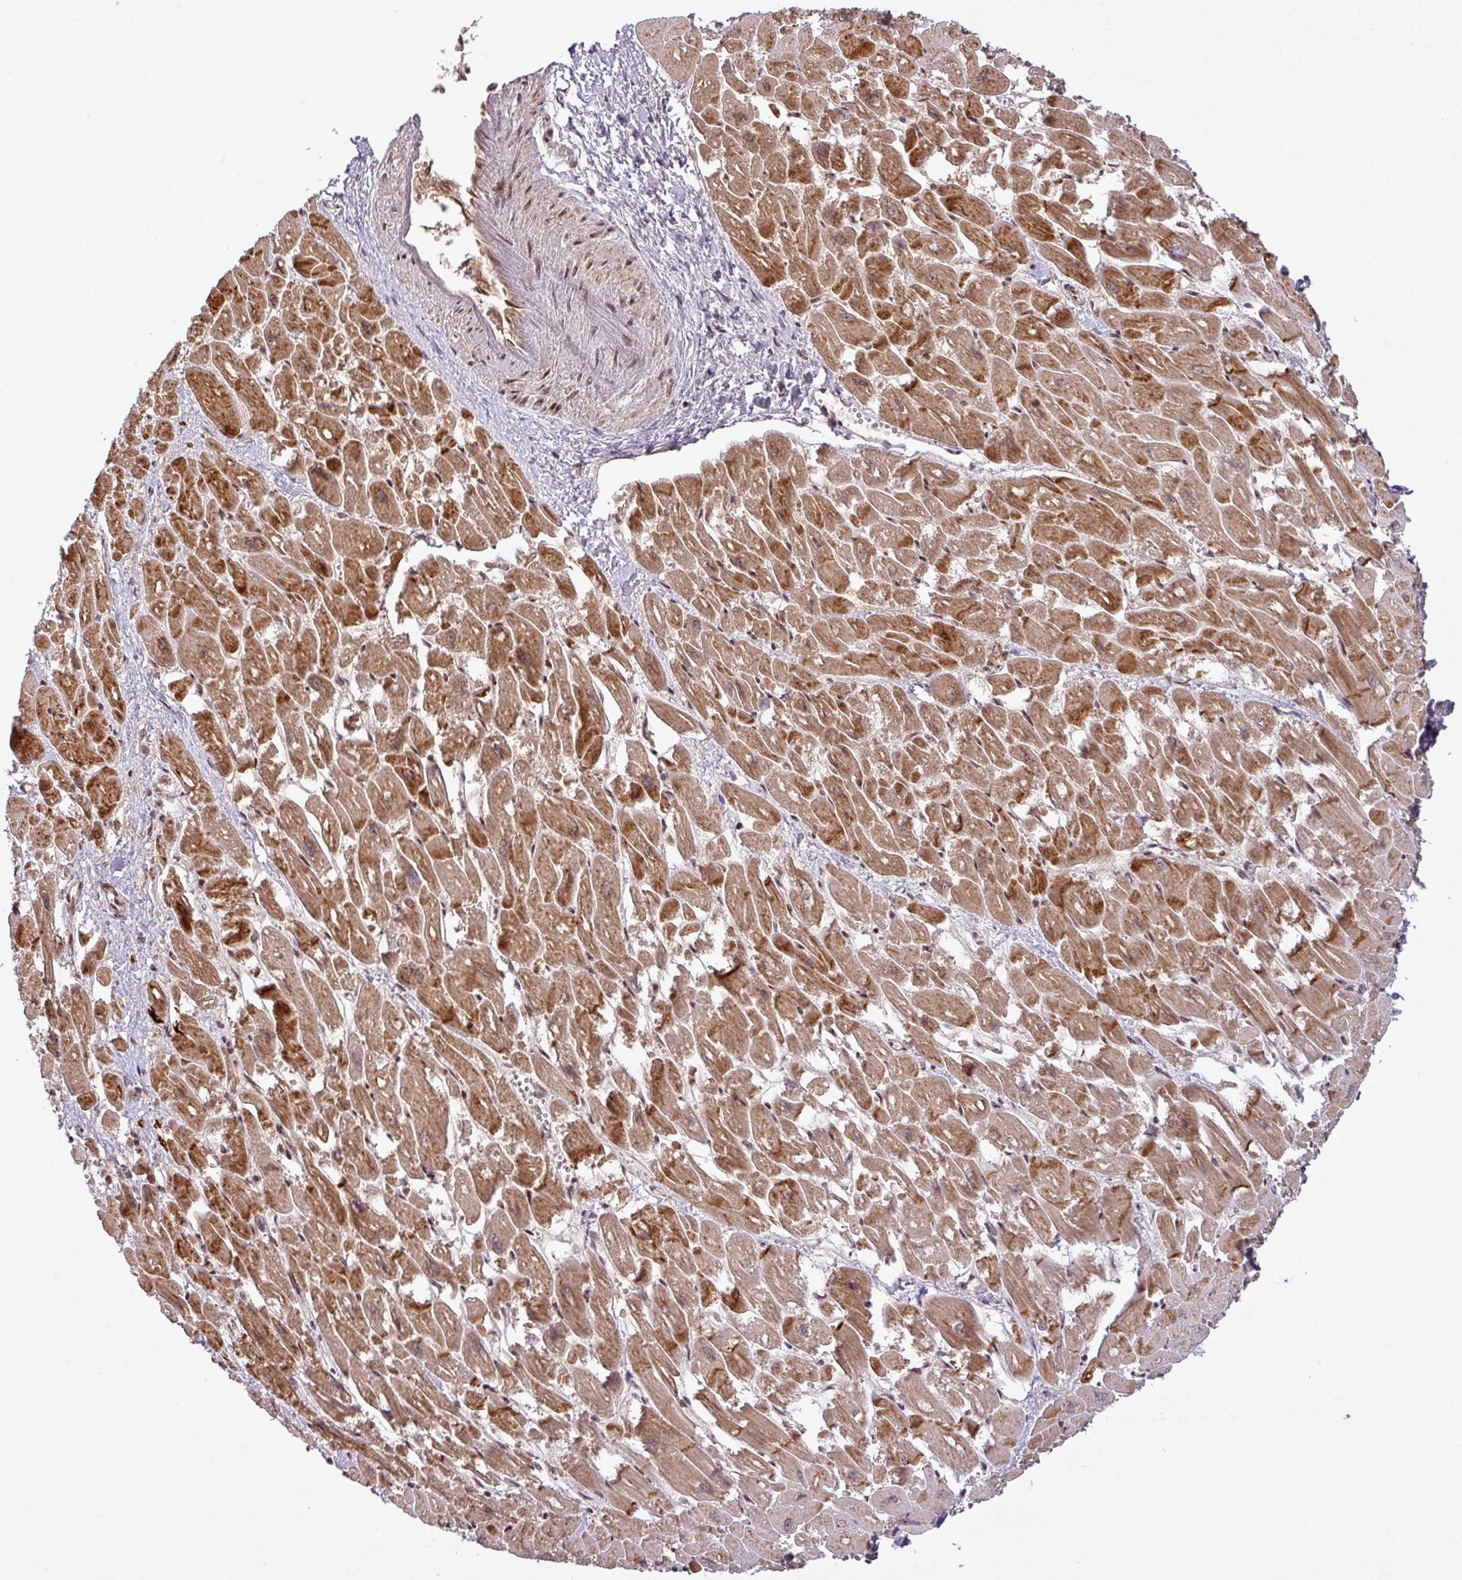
{"staining": {"intensity": "strong", "quantity": ">75%", "location": "cytoplasmic/membranous"}, "tissue": "heart muscle", "cell_type": "Cardiomyocytes", "image_type": "normal", "snomed": [{"axis": "morphology", "description": "Normal tissue, NOS"}, {"axis": "topography", "description": "Heart"}], "caption": "Normal heart muscle was stained to show a protein in brown. There is high levels of strong cytoplasmic/membranous staining in approximately >75% of cardiomyocytes. The staining was performed using DAB (3,3'-diaminobenzidine) to visualize the protein expression in brown, while the nuclei were stained in blue with hematoxylin (Magnification: 20x).", "gene": "SRSF2", "patient": {"sex": "male", "age": 54}}